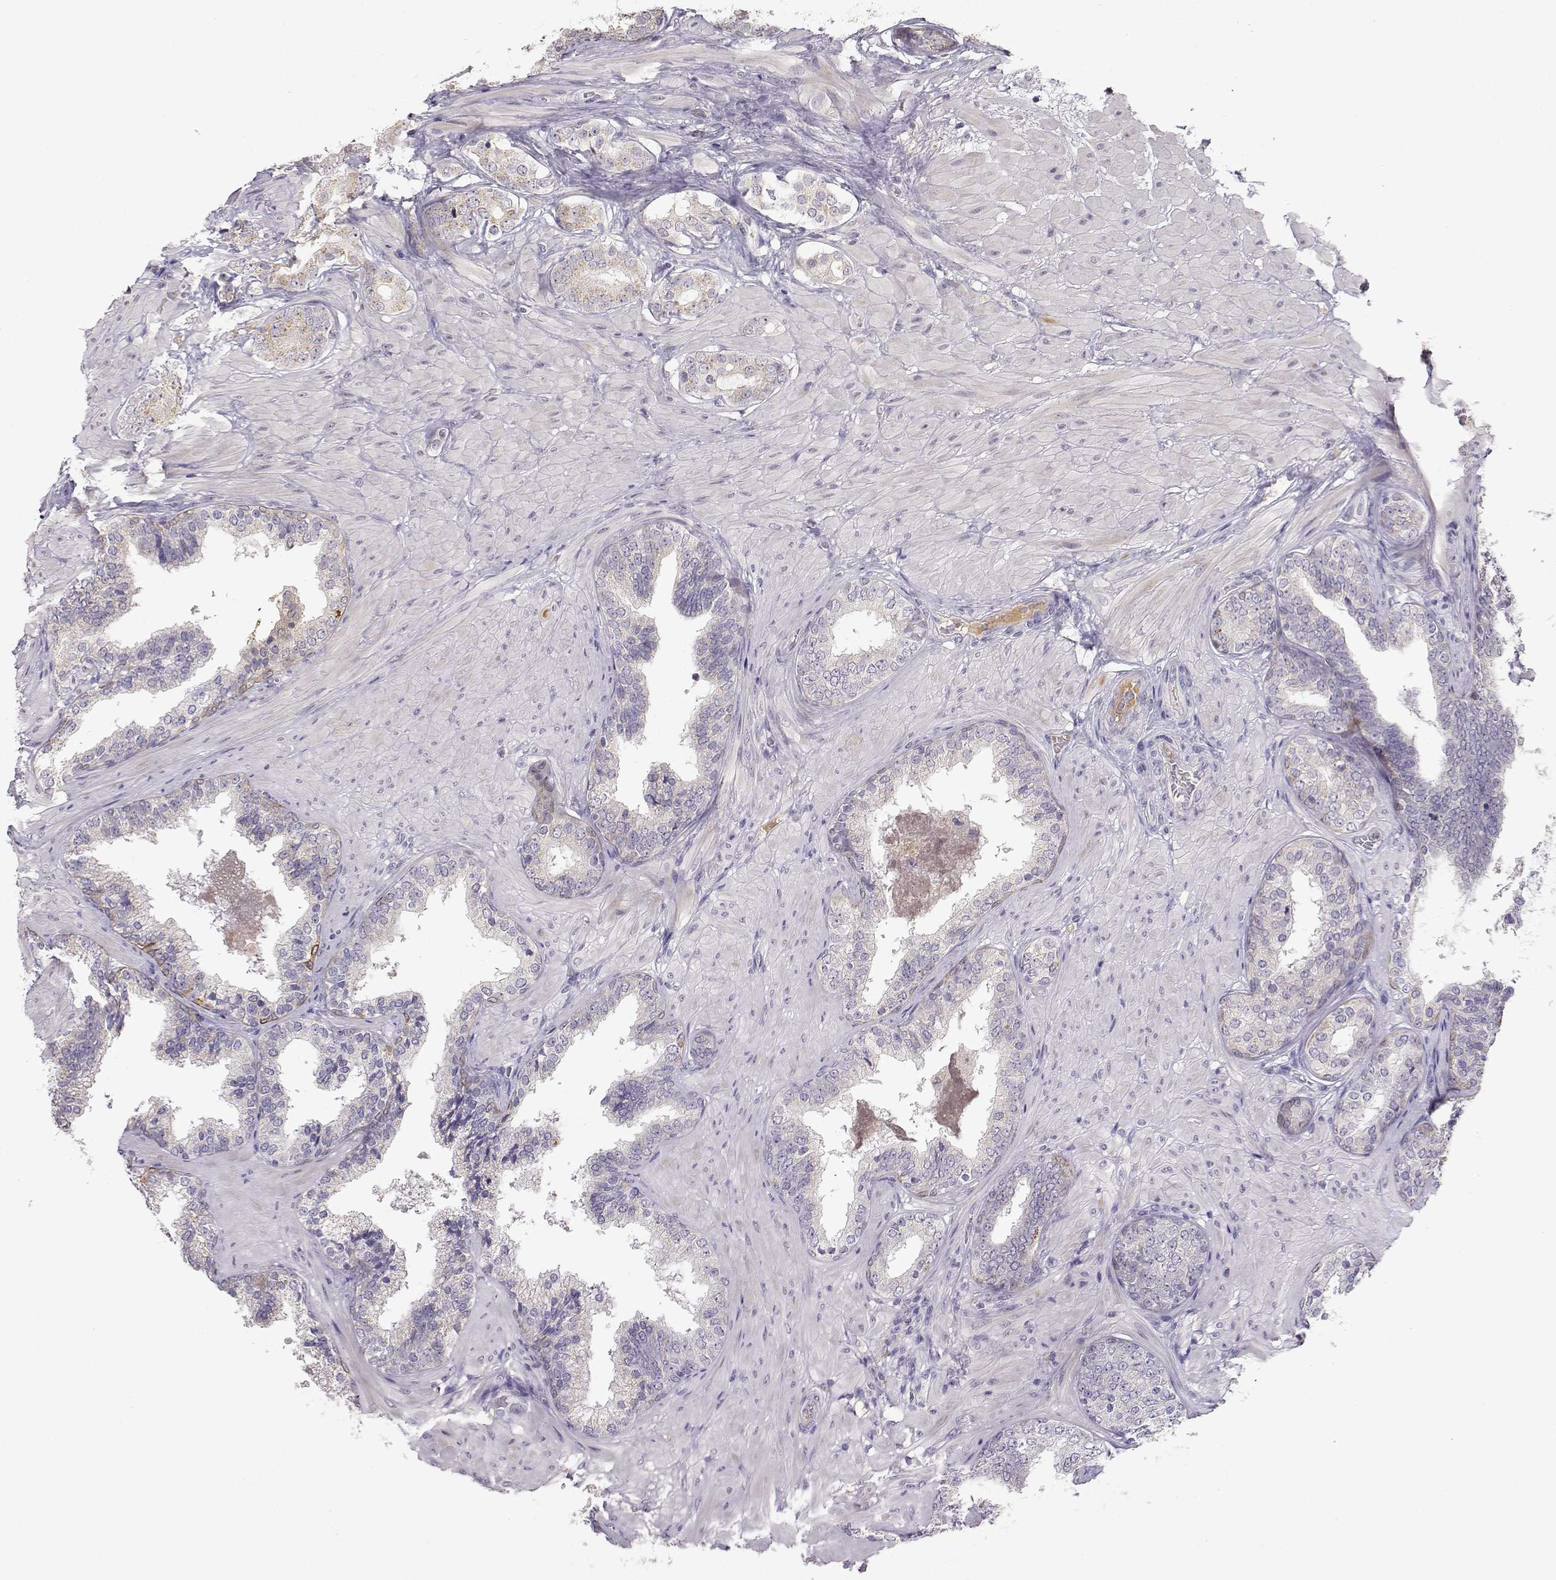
{"staining": {"intensity": "negative", "quantity": "none", "location": "none"}, "tissue": "prostate cancer", "cell_type": "Tumor cells", "image_type": "cancer", "snomed": [{"axis": "morphology", "description": "Adenocarcinoma, Low grade"}, {"axis": "topography", "description": "Prostate"}], "caption": "This is an immunohistochemistry image of prostate cancer (low-grade adenocarcinoma). There is no positivity in tumor cells.", "gene": "TACR1", "patient": {"sex": "male", "age": 60}}